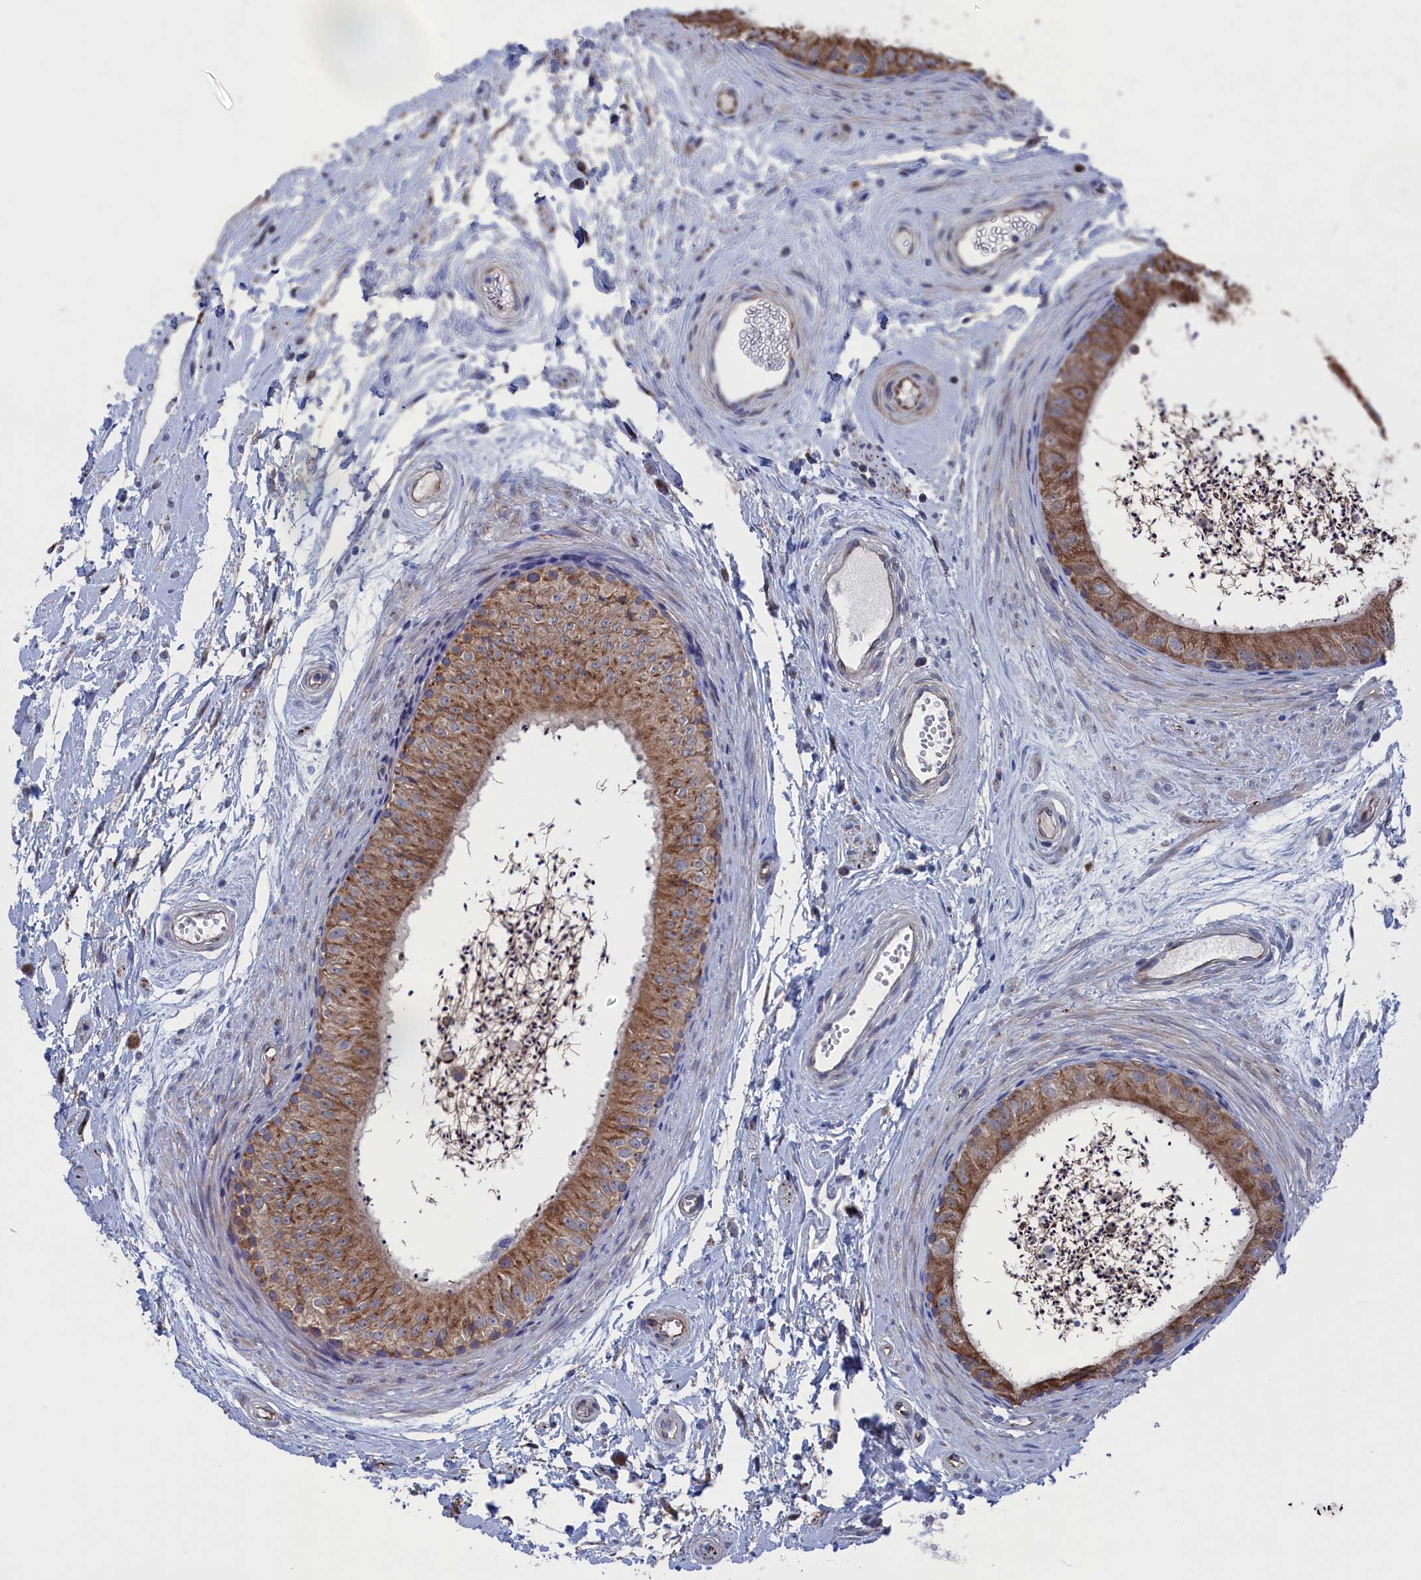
{"staining": {"intensity": "strong", "quantity": ">75%", "location": "cytoplasmic/membranous"}, "tissue": "epididymis", "cell_type": "Glandular cells", "image_type": "normal", "snomed": [{"axis": "morphology", "description": "Normal tissue, NOS"}, {"axis": "topography", "description": "Epididymis"}], "caption": "Immunohistochemical staining of benign epididymis demonstrates strong cytoplasmic/membranous protein staining in about >75% of glandular cells. (IHC, brightfield microscopy, high magnification).", "gene": "NUTF2", "patient": {"sex": "male", "age": 56}}